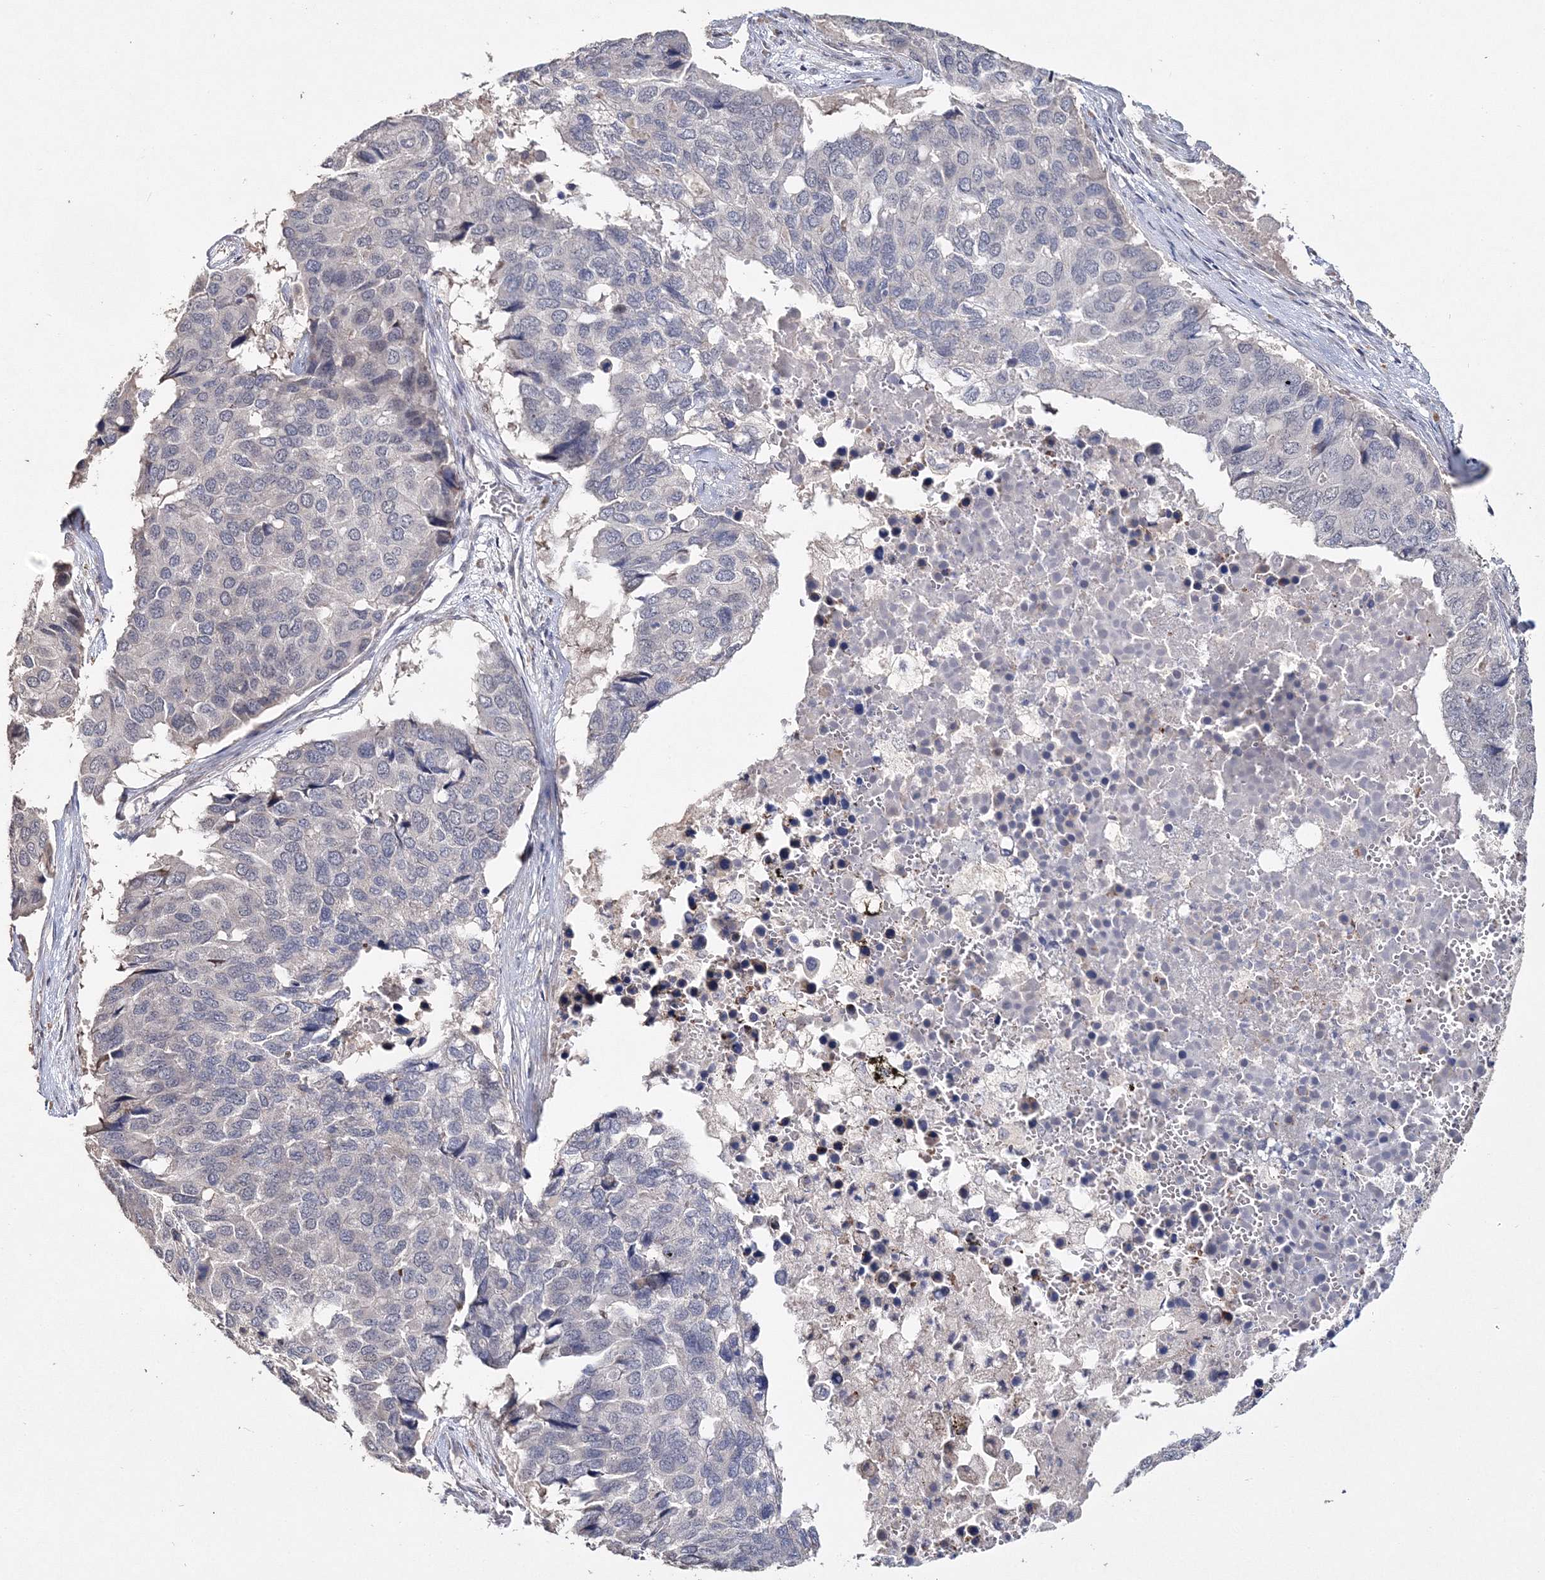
{"staining": {"intensity": "negative", "quantity": "none", "location": "none"}, "tissue": "pancreatic cancer", "cell_type": "Tumor cells", "image_type": "cancer", "snomed": [{"axis": "morphology", "description": "Adenocarcinoma, NOS"}, {"axis": "topography", "description": "Pancreas"}], "caption": "This is a image of immunohistochemistry staining of pancreatic adenocarcinoma, which shows no expression in tumor cells. The staining was performed using DAB (3,3'-diaminobenzidine) to visualize the protein expression in brown, while the nuclei were stained in blue with hematoxylin (Magnification: 20x).", "gene": "GJB5", "patient": {"sex": "male", "age": 50}}